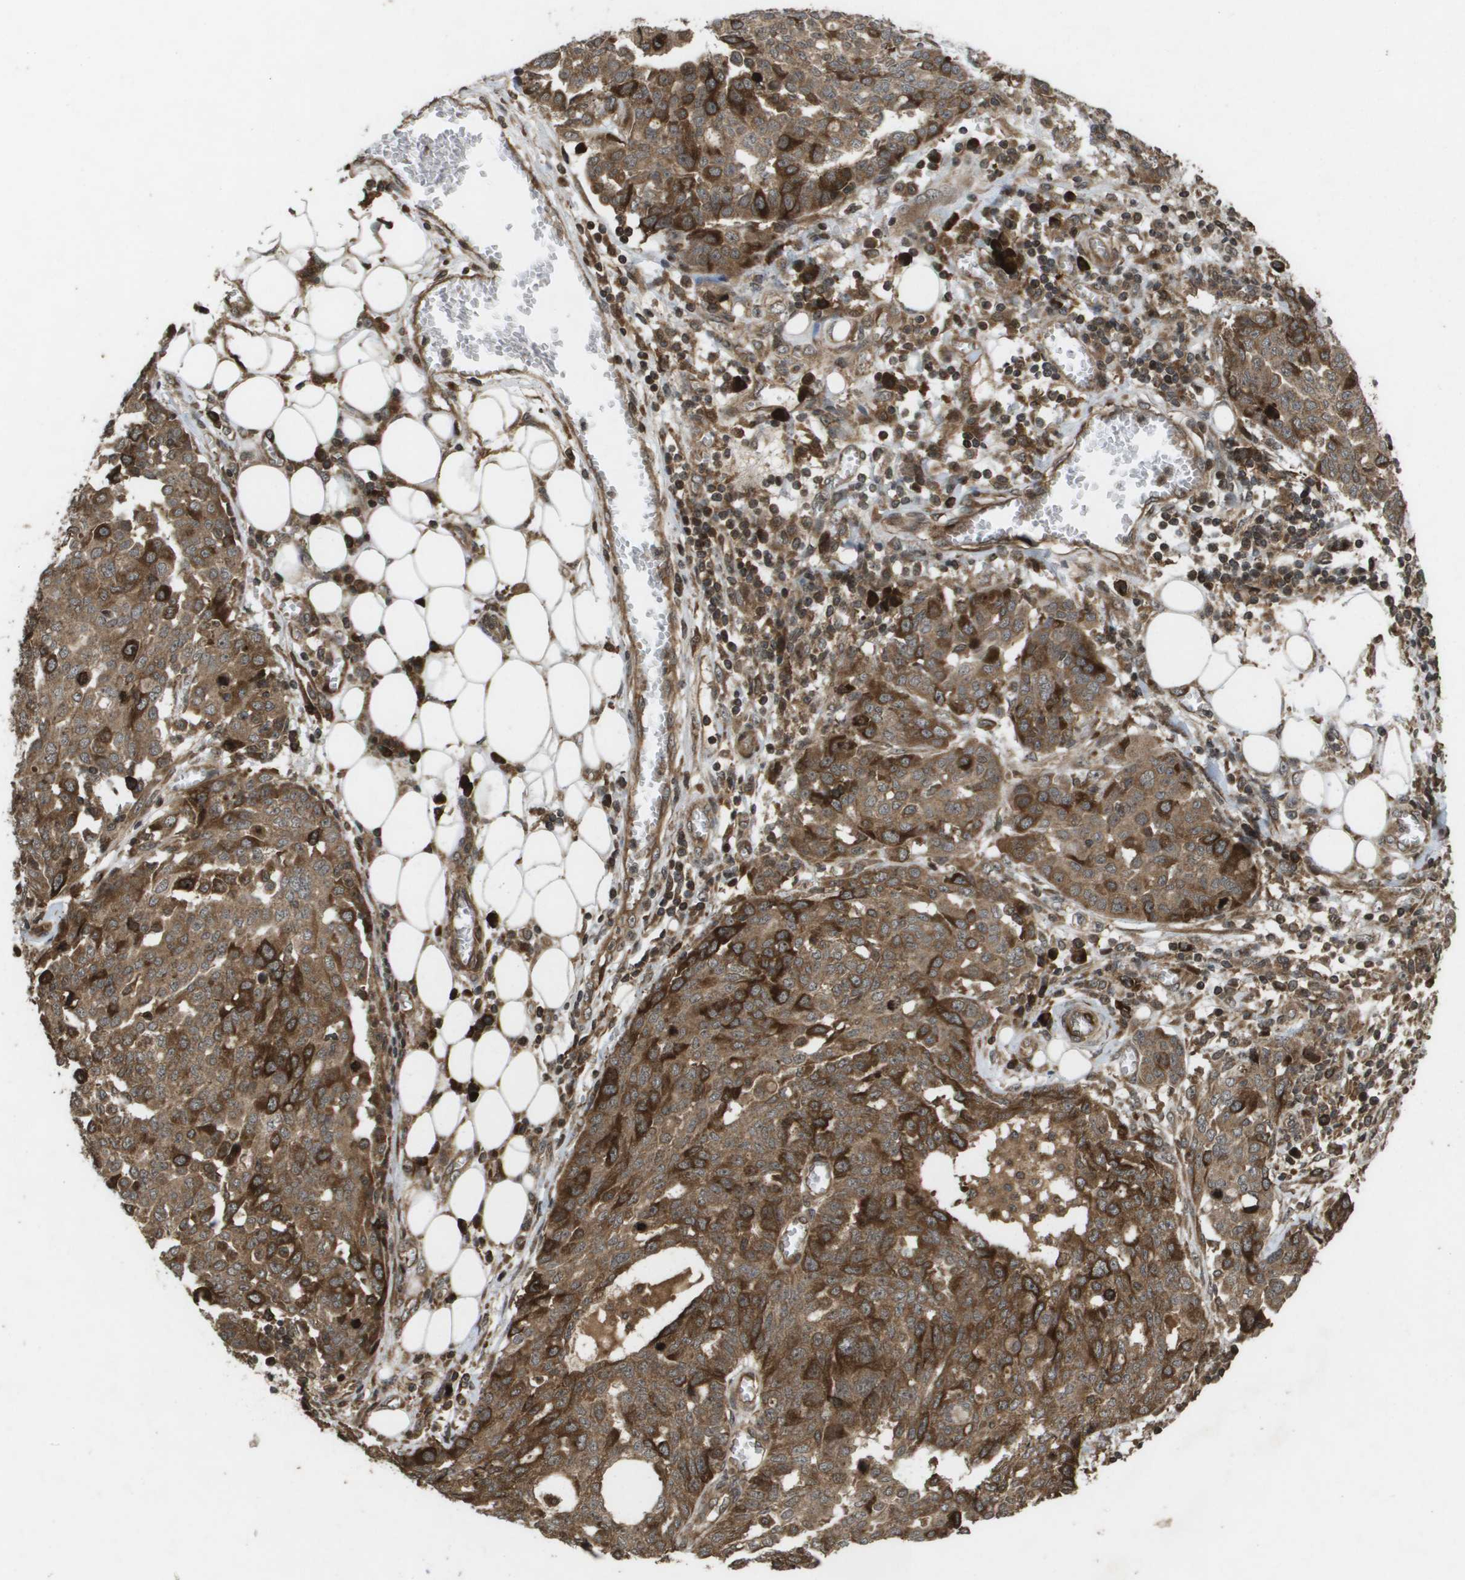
{"staining": {"intensity": "strong", "quantity": ">75%", "location": "cytoplasmic/membranous"}, "tissue": "ovarian cancer", "cell_type": "Tumor cells", "image_type": "cancer", "snomed": [{"axis": "morphology", "description": "Cystadenocarcinoma, serous, NOS"}, {"axis": "topography", "description": "Soft tissue"}, {"axis": "topography", "description": "Ovary"}], "caption": "Immunohistochemistry of human ovarian cancer (serous cystadenocarcinoma) shows high levels of strong cytoplasmic/membranous positivity in about >75% of tumor cells.", "gene": "KIF11", "patient": {"sex": "female", "age": 57}}